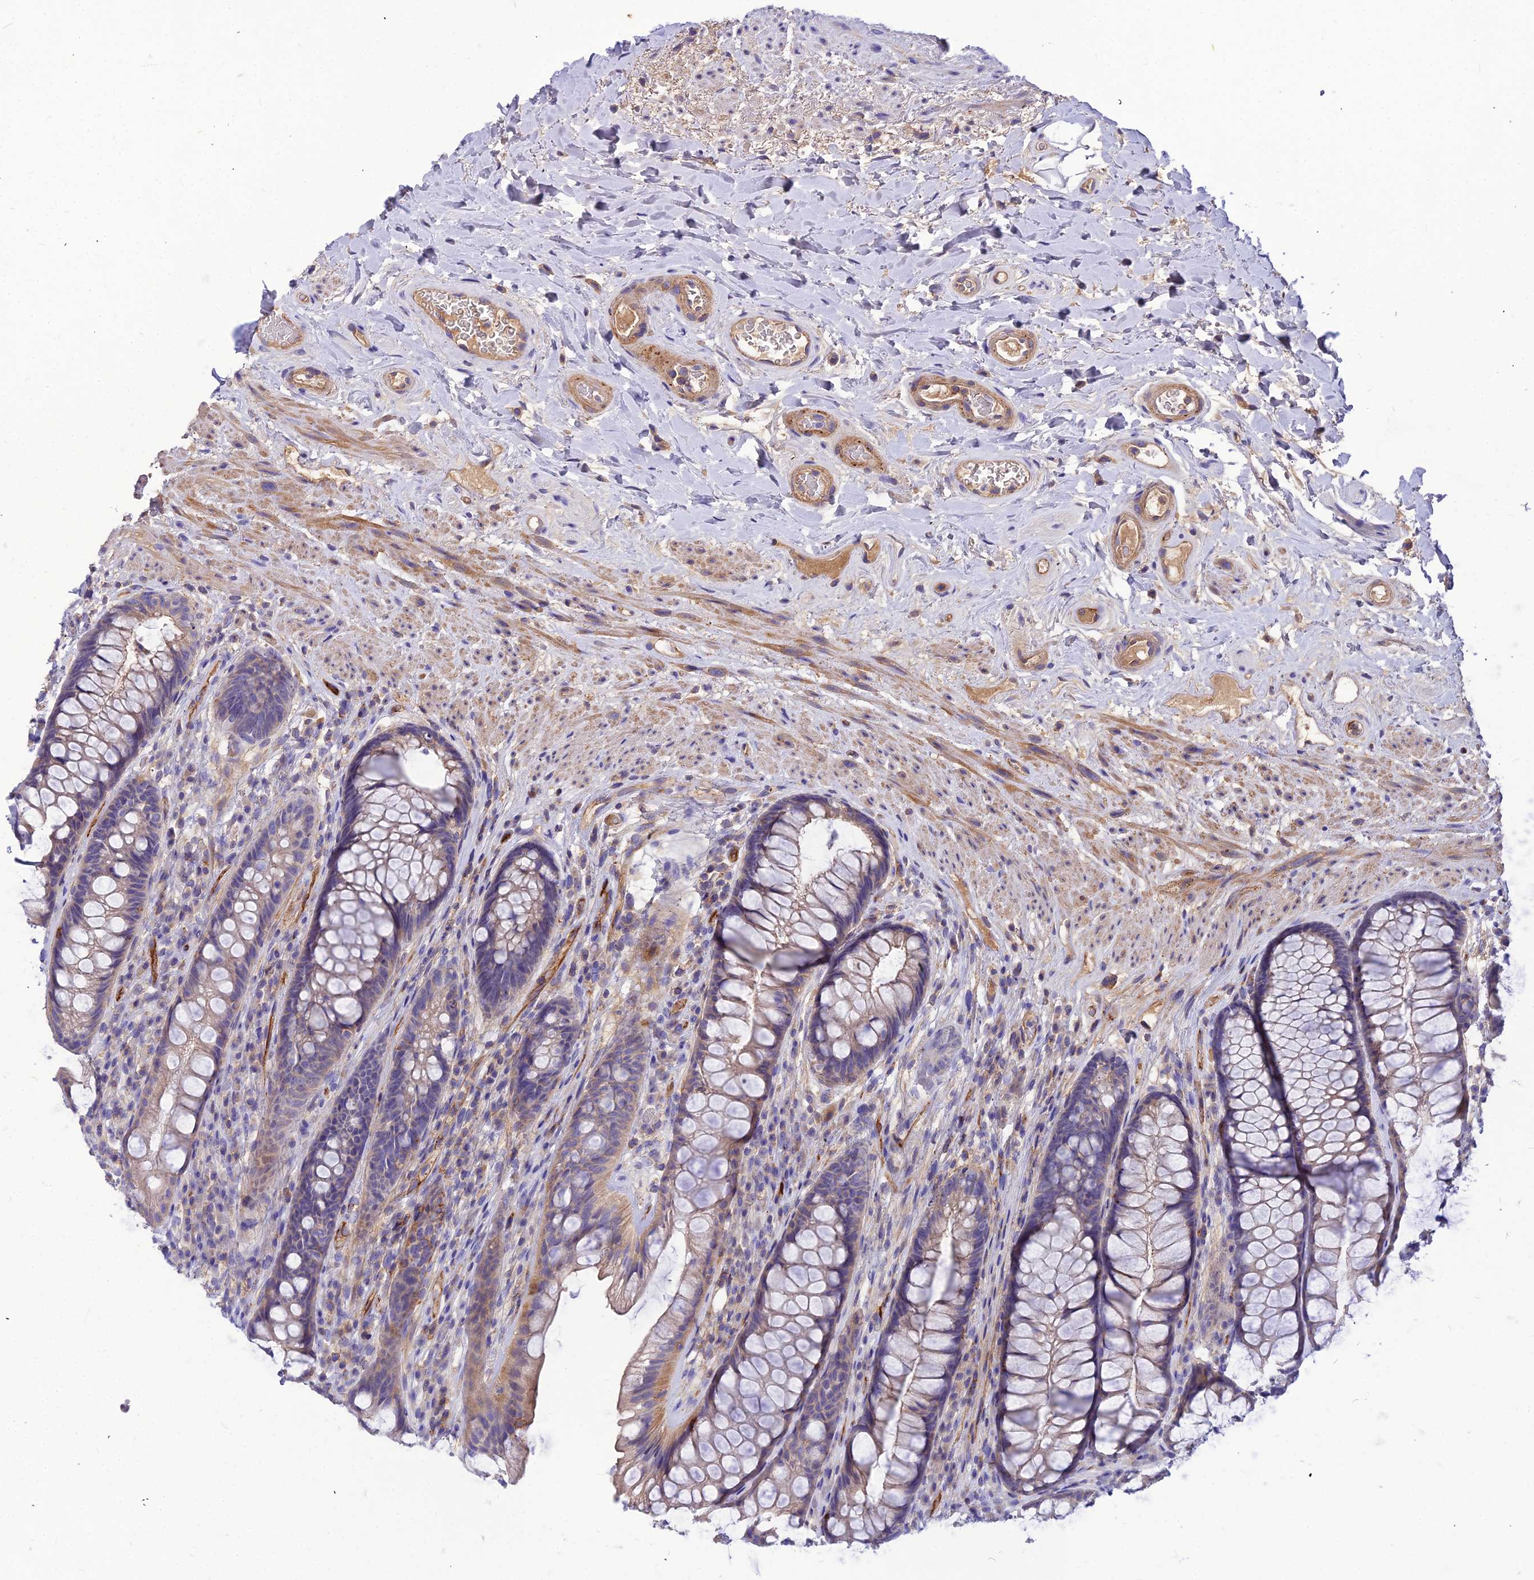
{"staining": {"intensity": "weak", "quantity": "25%-75%", "location": "cytoplasmic/membranous"}, "tissue": "rectum", "cell_type": "Glandular cells", "image_type": "normal", "snomed": [{"axis": "morphology", "description": "Normal tissue, NOS"}, {"axis": "topography", "description": "Rectum"}], "caption": "This image reveals normal rectum stained with IHC to label a protein in brown. The cytoplasmic/membranous of glandular cells show weak positivity for the protein. Nuclei are counter-stained blue.", "gene": "ASPHD1", "patient": {"sex": "male", "age": 74}}